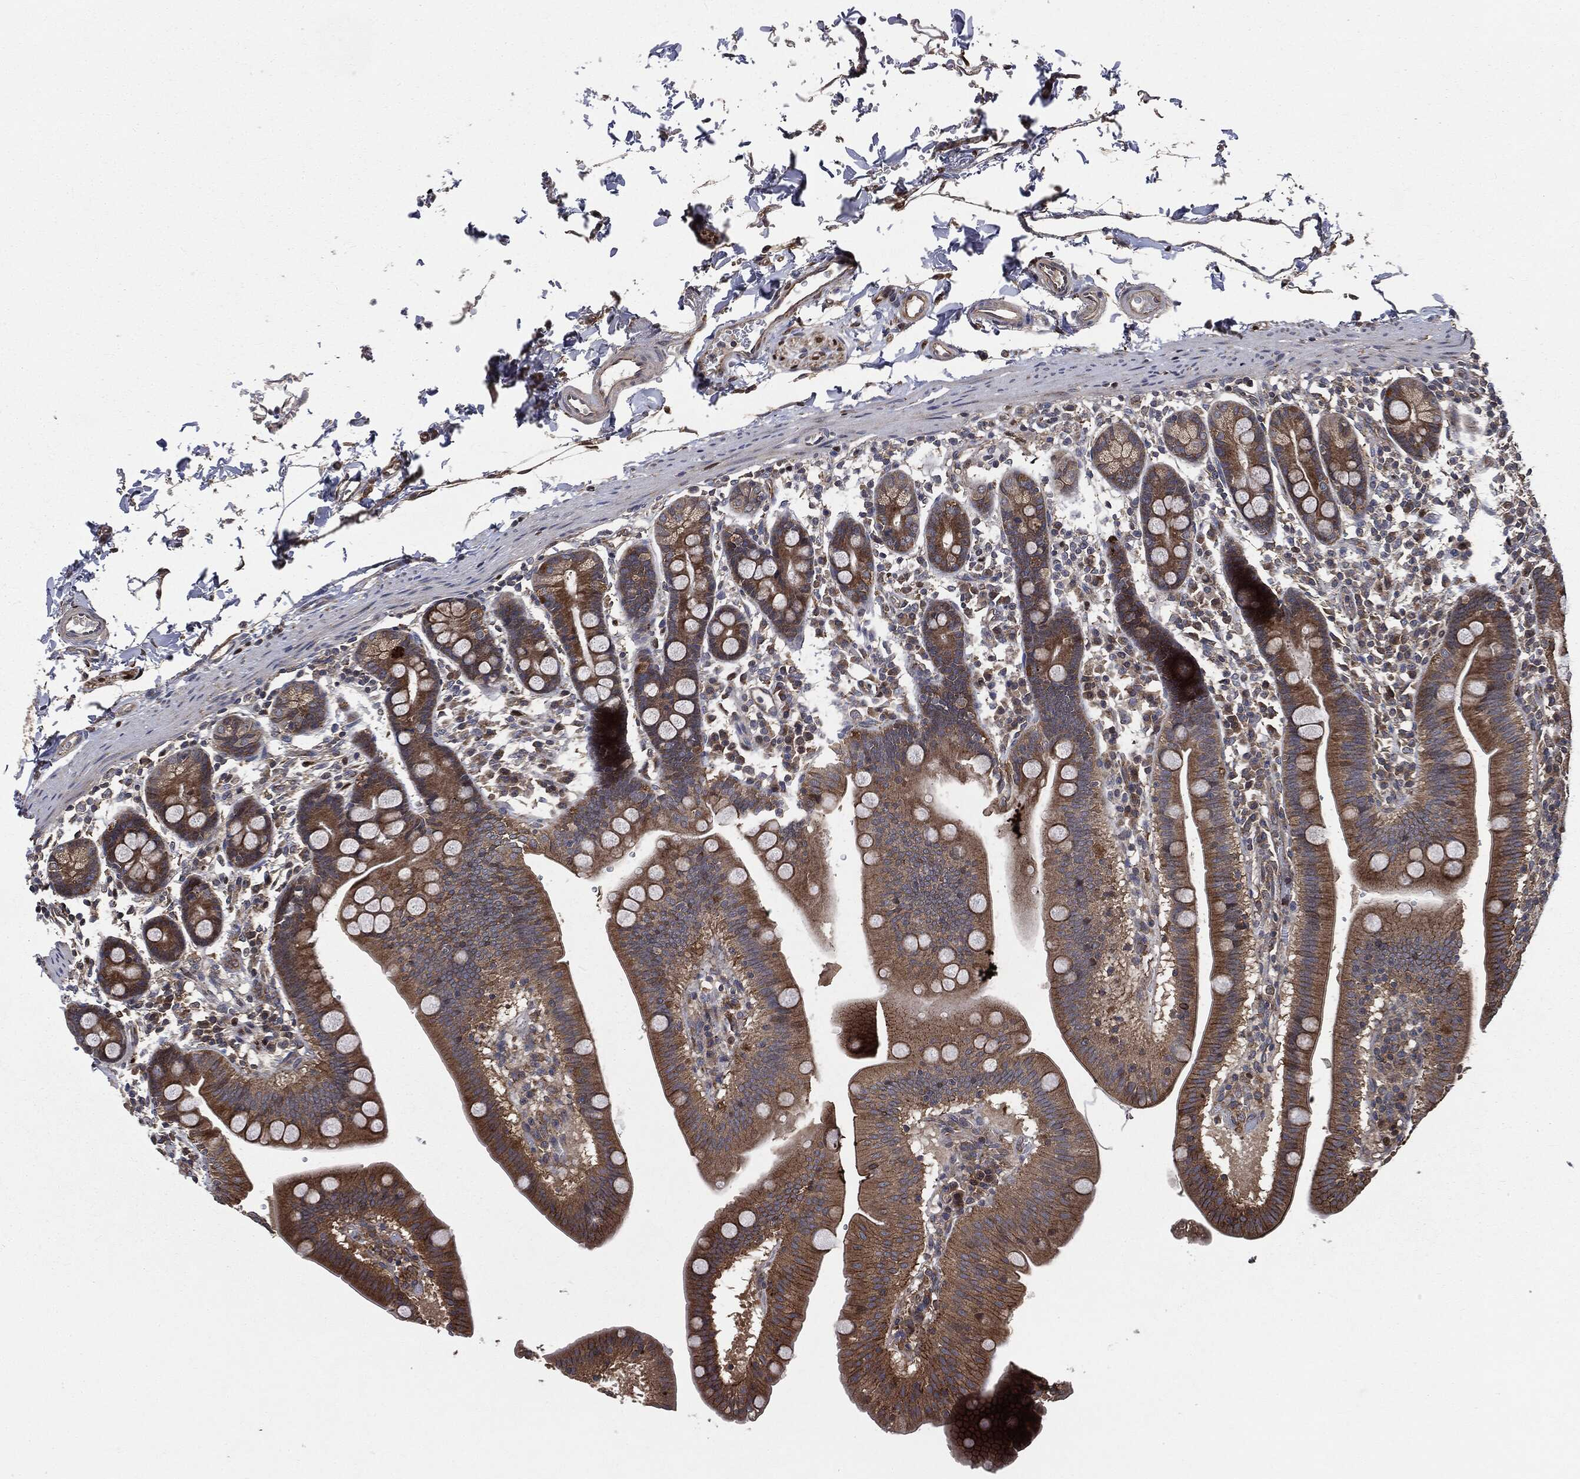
{"staining": {"intensity": "moderate", "quantity": ">75%", "location": "cytoplasmic/membranous"}, "tissue": "duodenum", "cell_type": "Glandular cells", "image_type": "normal", "snomed": [{"axis": "morphology", "description": "Normal tissue, NOS"}, {"axis": "topography", "description": "Duodenum"}], "caption": "Immunohistochemical staining of unremarkable duodenum shows moderate cytoplasmic/membranous protein positivity in approximately >75% of glandular cells.", "gene": "PLOD3", "patient": {"sex": "male", "age": 59}}